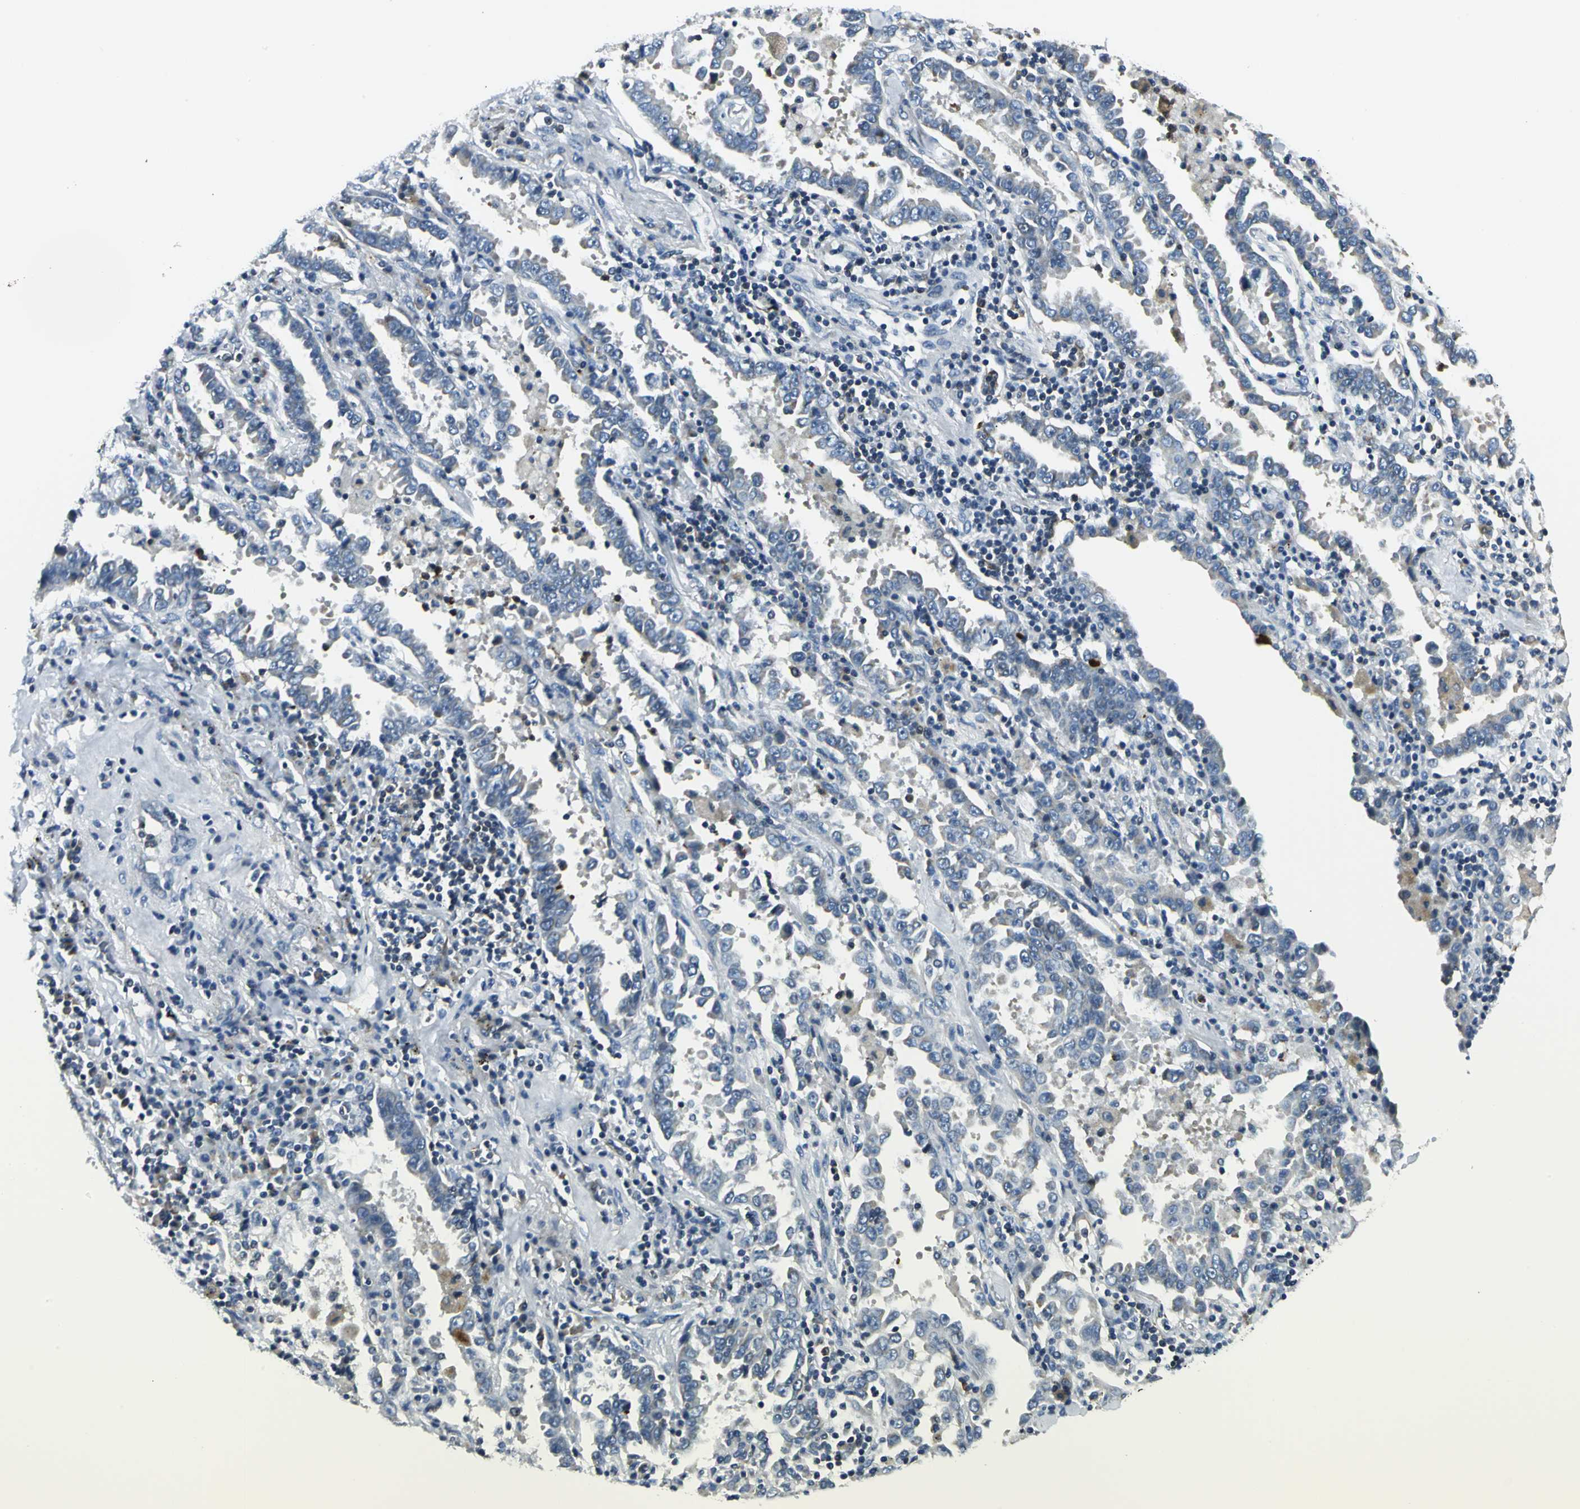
{"staining": {"intensity": "weak", "quantity": "<25%", "location": "cytoplasmic/membranous"}, "tissue": "lung cancer", "cell_type": "Tumor cells", "image_type": "cancer", "snomed": [{"axis": "morphology", "description": "Normal tissue, NOS"}, {"axis": "morphology", "description": "Inflammation, NOS"}, {"axis": "morphology", "description": "Adenocarcinoma, NOS"}, {"axis": "topography", "description": "Lung"}], "caption": "This image is of lung cancer stained with IHC to label a protein in brown with the nuclei are counter-stained blue. There is no staining in tumor cells. The staining was performed using DAB to visualize the protein expression in brown, while the nuclei were stained in blue with hematoxylin (Magnification: 20x).", "gene": "USP40", "patient": {"sex": "female", "age": 64}}